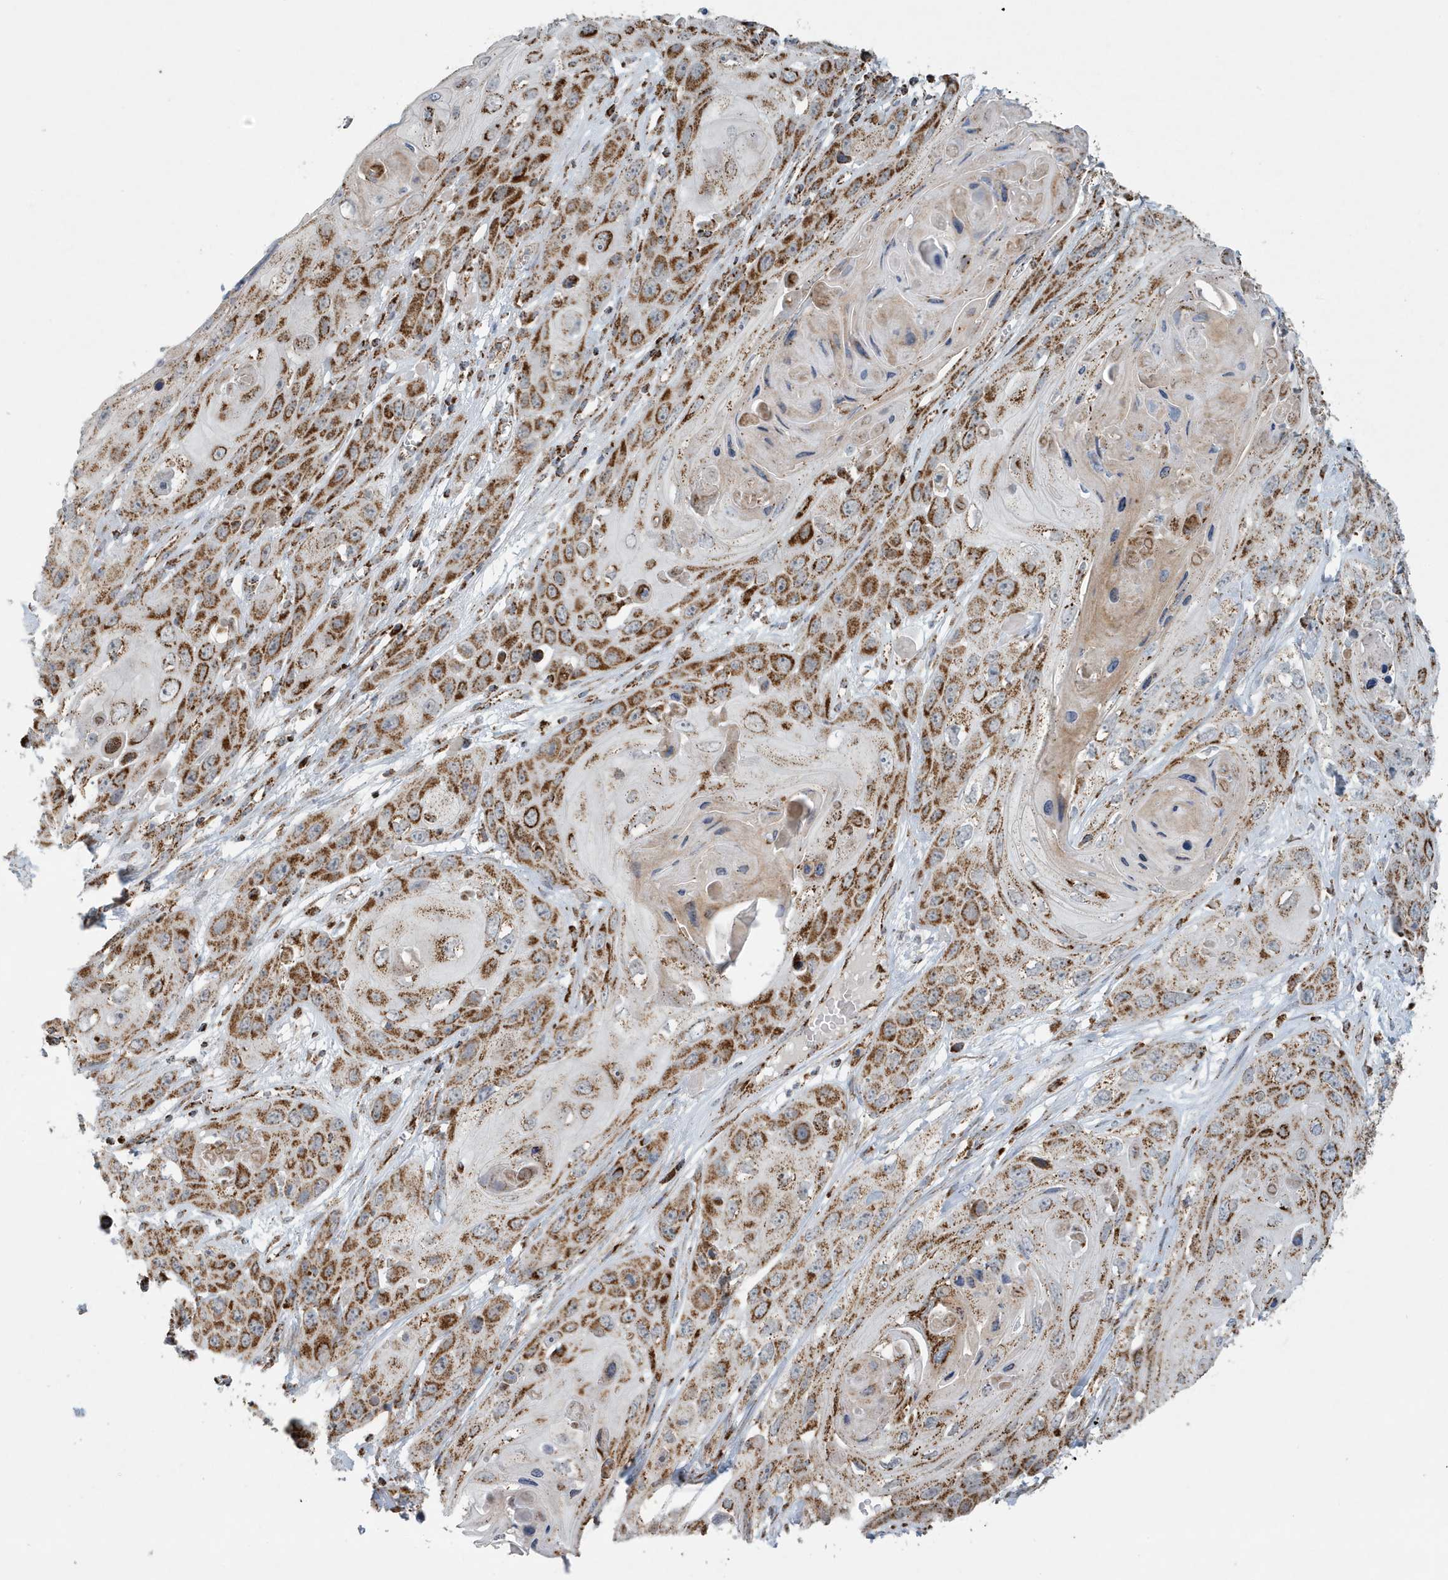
{"staining": {"intensity": "moderate", "quantity": ">75%", "location": "cytoplasmic/membranous"}, "tissue": "skin cancer", "cell_type": "Tumor cells", "image_type": "cancer", "snomed": [{"axis": "morphology", "description": "Squamous cell carcinoma, NOS"}, {"axis": "topography", "description": "Skin"}], "caption": "Skin squamous cell carcinoma was stained to show a protein in brown. There is medium levels of moderate cytoplasmic/membranous expression in about >75% of tumor cells.", "gene": "MAN1A1", "patient": {"sex": "male", "age": 55}}